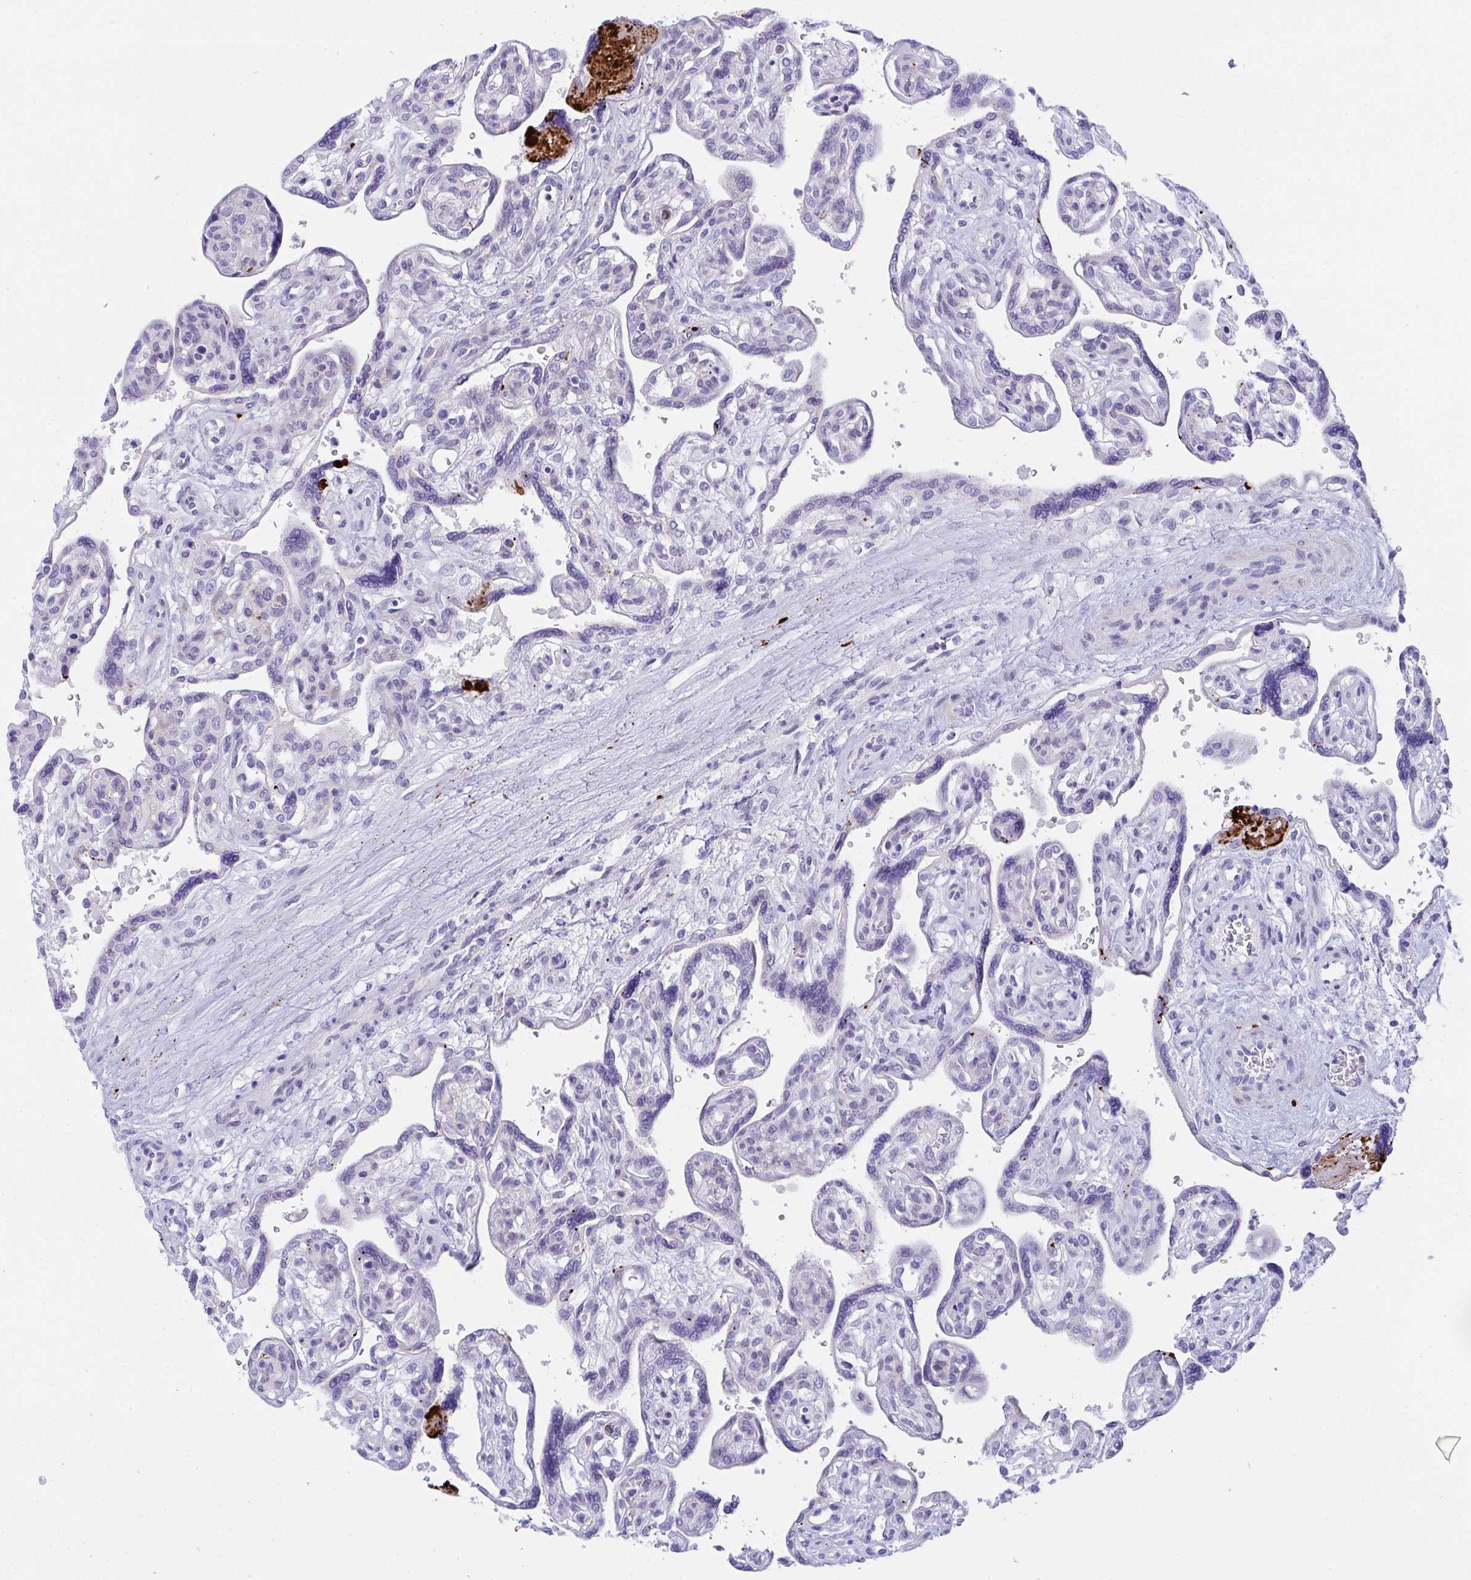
{"staining": {"intensity": "negative", "quantity": "none", "location": "none"}, "tissue": "placenta", "cell_type": "Decidual cells", "image_type": "normal", "snomed": [{"axis": "morphology", "description": "Normal tissue, NOS"}, {"axis": "topography", "description": "Placenta"}], "caption": "Protein analysis of benign placenta displays no significant positivity in decidual cells. The staining was performed using DAB to visualize the protein expression in brown, while the nuclei were stained in blue with hematoxylin (Magnification: 20x).", "gene": "KMT2E", "patient": {"sex": "female", "age": 39}}